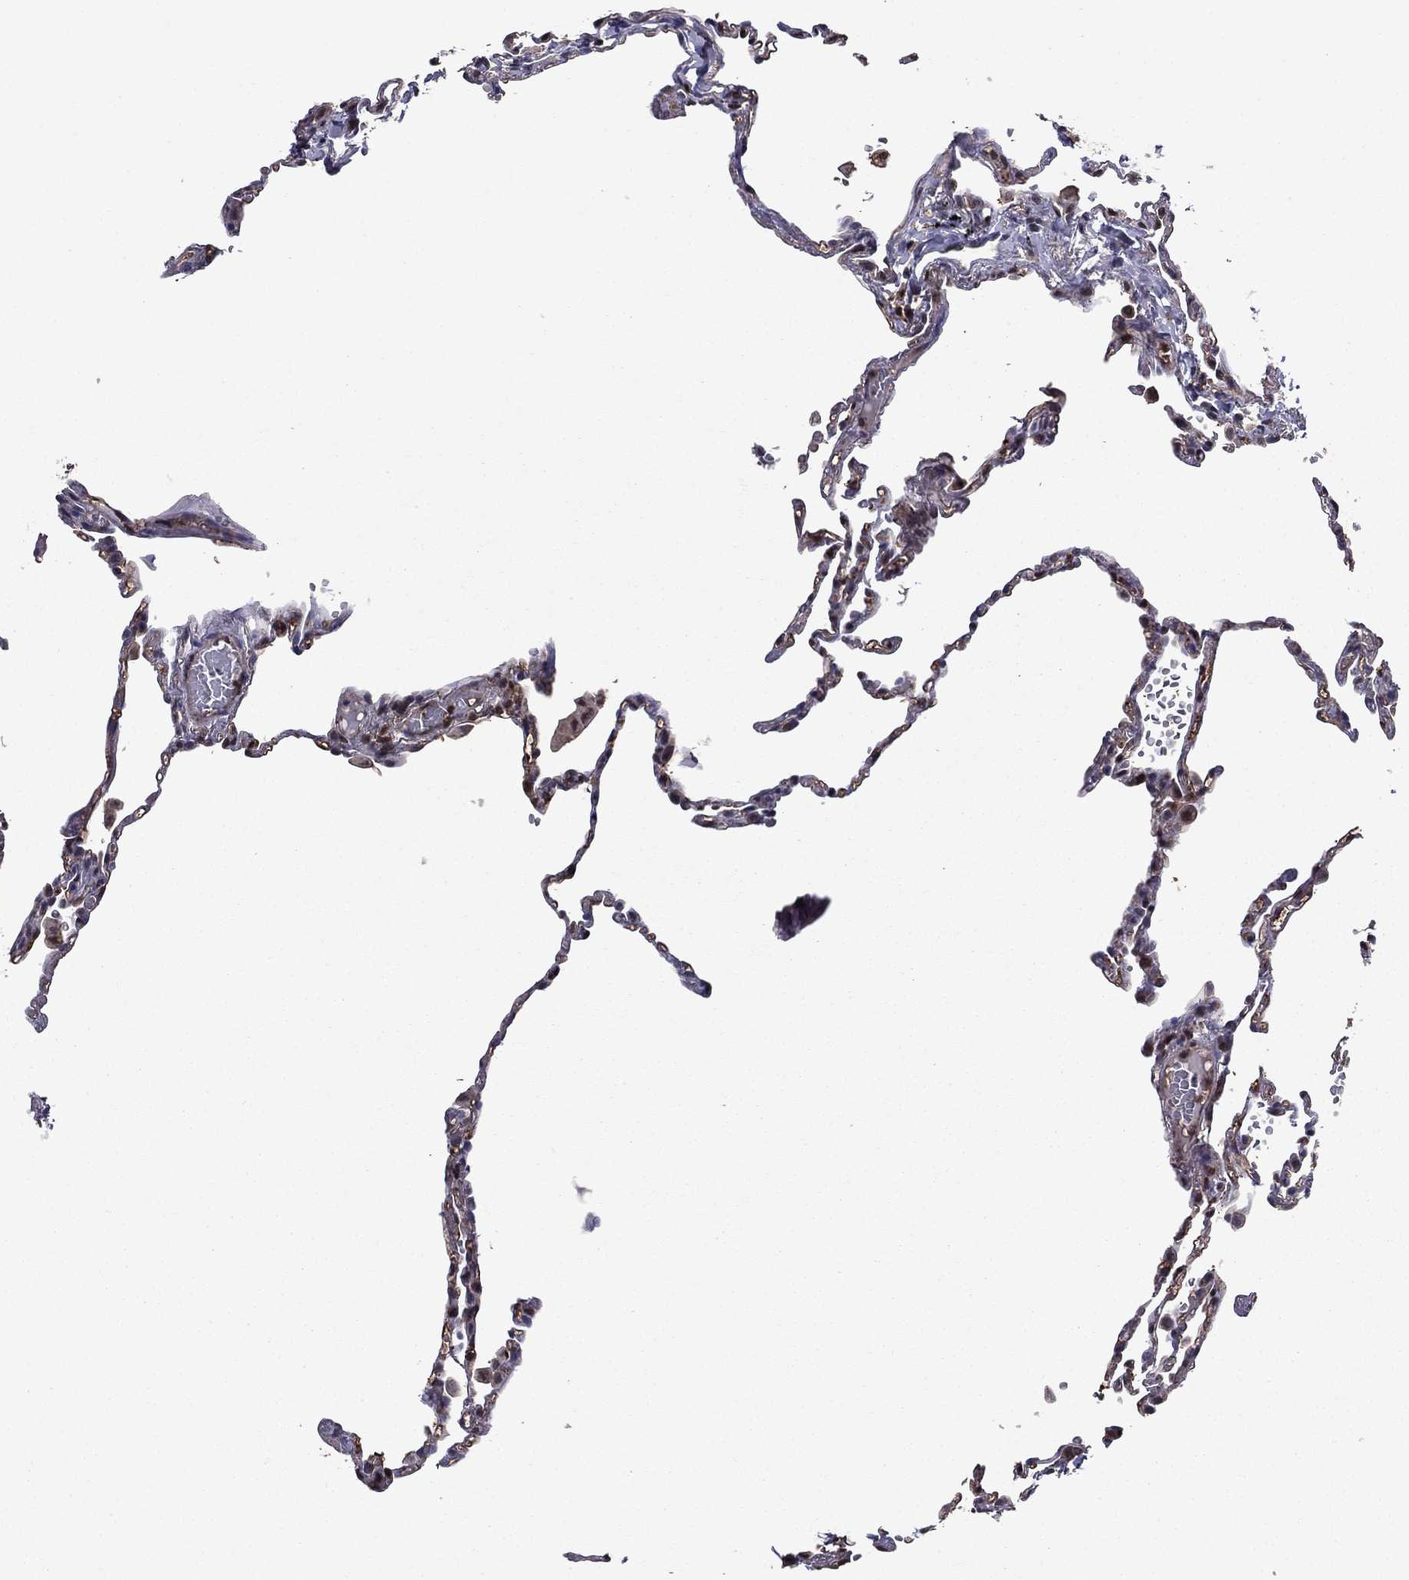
{"staining": {"intensity": "negative", "quantity": "none", "location": "none"}, "tissue": "lung", "cell_type": "Alveolar cells", "image_type": "normal", "snomed": [{"axis": "morphology", "description": "Normal tissue, NOS"}, {"axis": "topography", "description": "Lung"}], "caption": "IHC of unremarkable human lung reveals no expression in alveolar cells. (DAB IHC visualized using brightfield microscopy, high magnification).", "gene": "APPBP2", "patient": {"sex": "male", "age": 78}}